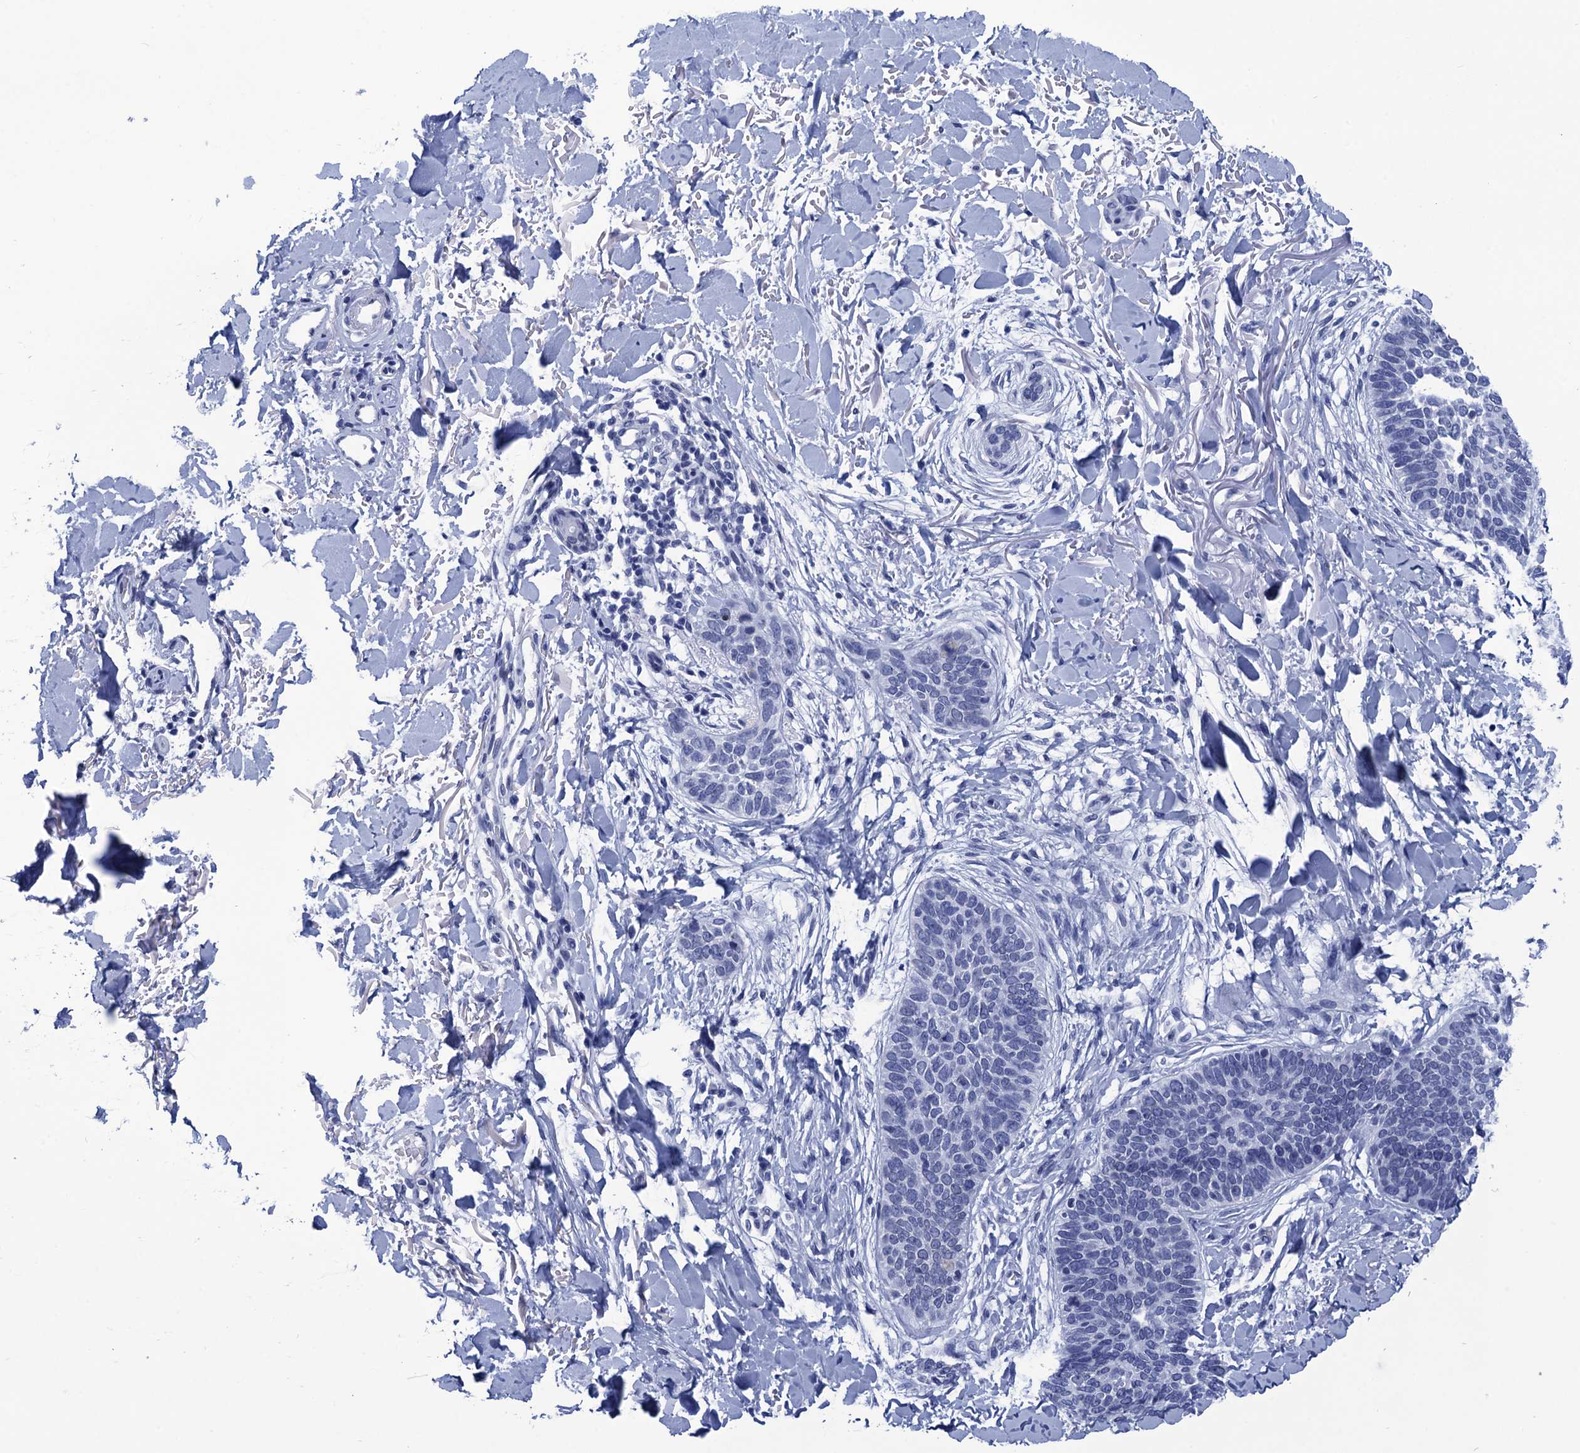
{"staining": {"intensity": "negative", "quantity": "none", "location": "none"}, "tissue": "skin cancer", "cell_type": "Tumor cells", "image_type": "cancer", "snomed": [{"axis": "morphology", "description": "Basal cell carcinoma"}, {"axis": "topography", "description": "Skin"}], "caption": "Immunohistochemistry (IHC) of human skin cancer displays no positivity in tumor cells. The staining was performed using DAB to visualize the protein expression in brown, while the nuclei were stained in blue with hematoxylin (Magnification: 20x).", "gene": "METTL25", "patient": {"sex": "male", "age": 85}}